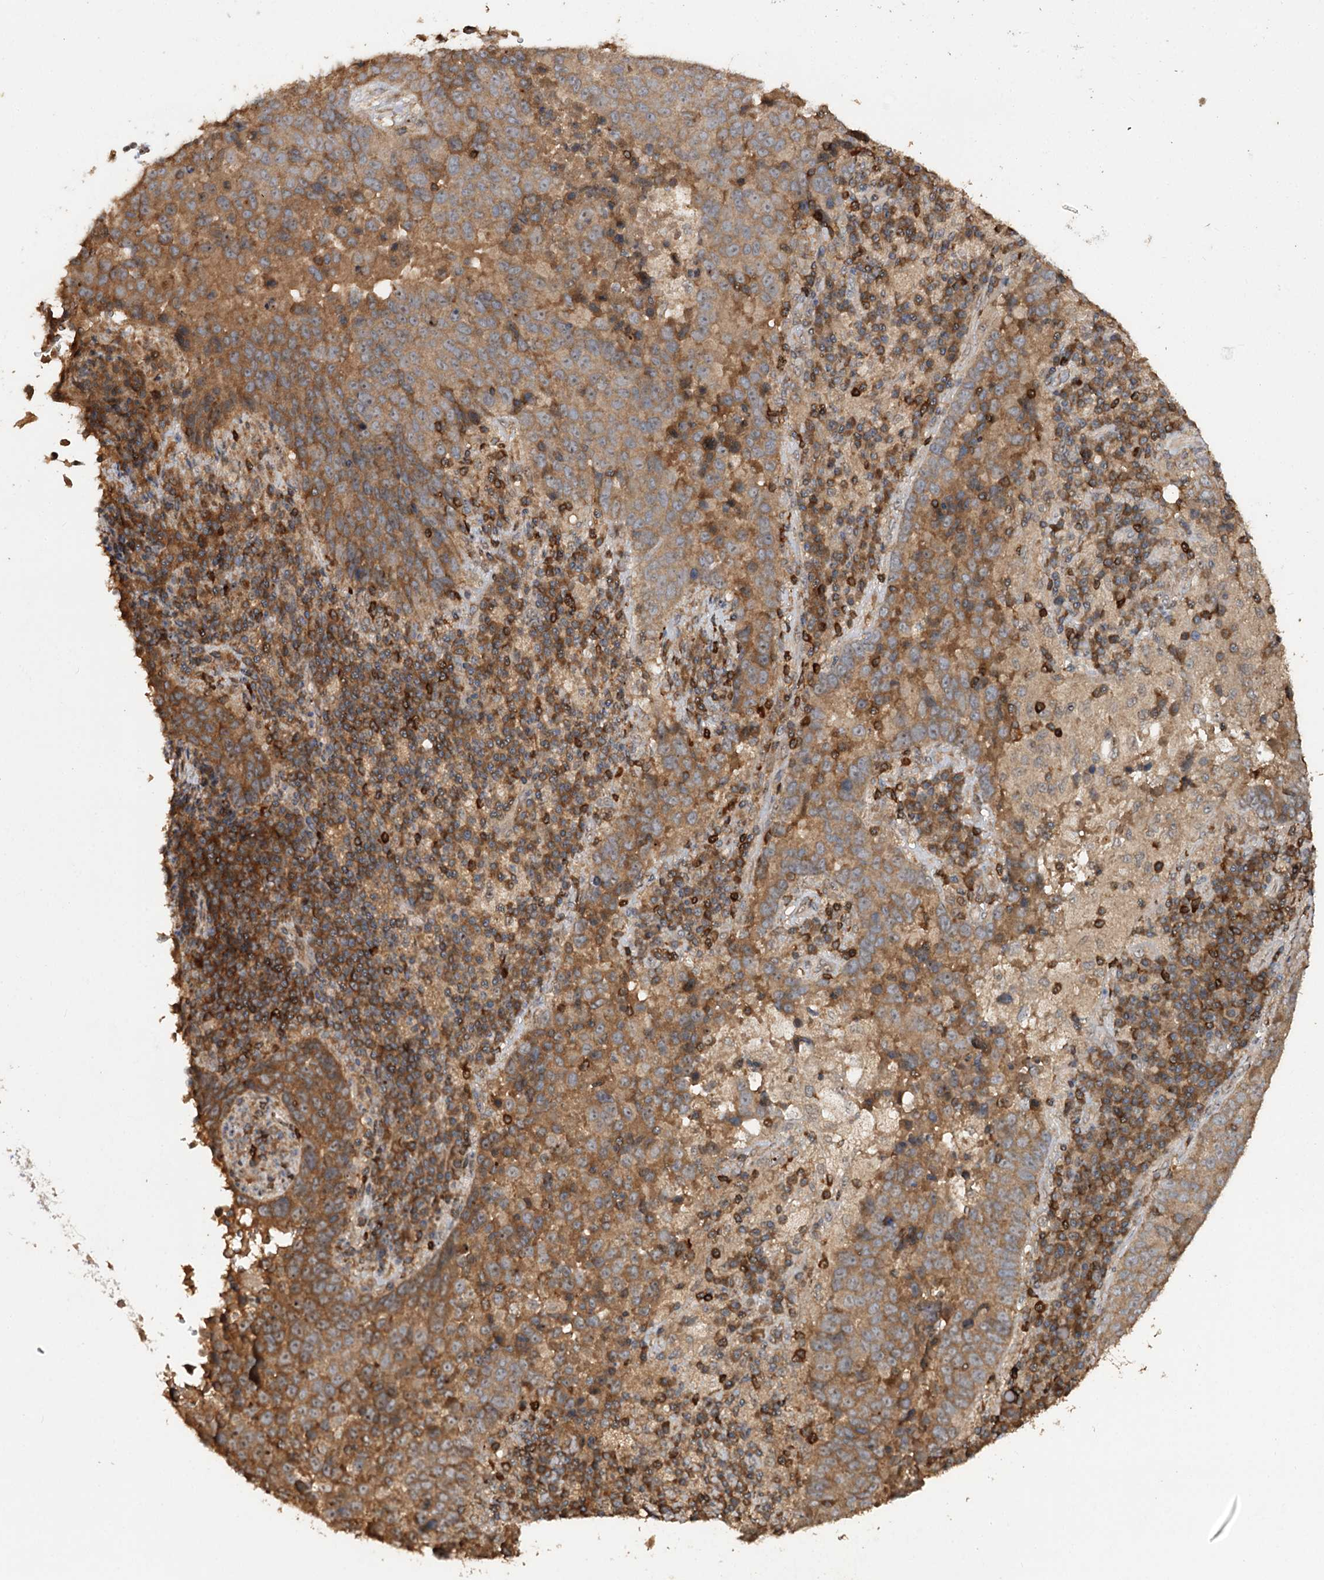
{"staining": {"intensity": "moderate", "quantity": ">75%", "location": "cytoplasmic/membranous"}, "tissue": "lung cancer", "cell_type": "Tumor cells", "image_type": "cancer", "snomed": [{"axis": "morphology", "description": "Squamous cell carcinoma, NOS"}, {"axis": "topography", "description": "Lung"}], "caption": "A medium amount of moderate cytoplasmic/membranous expression is appreciated in about >75% of tumor cells in lung cancer tissue.", "gene": "FAM53B", "patient": {"sex": "male", "age": 73}}